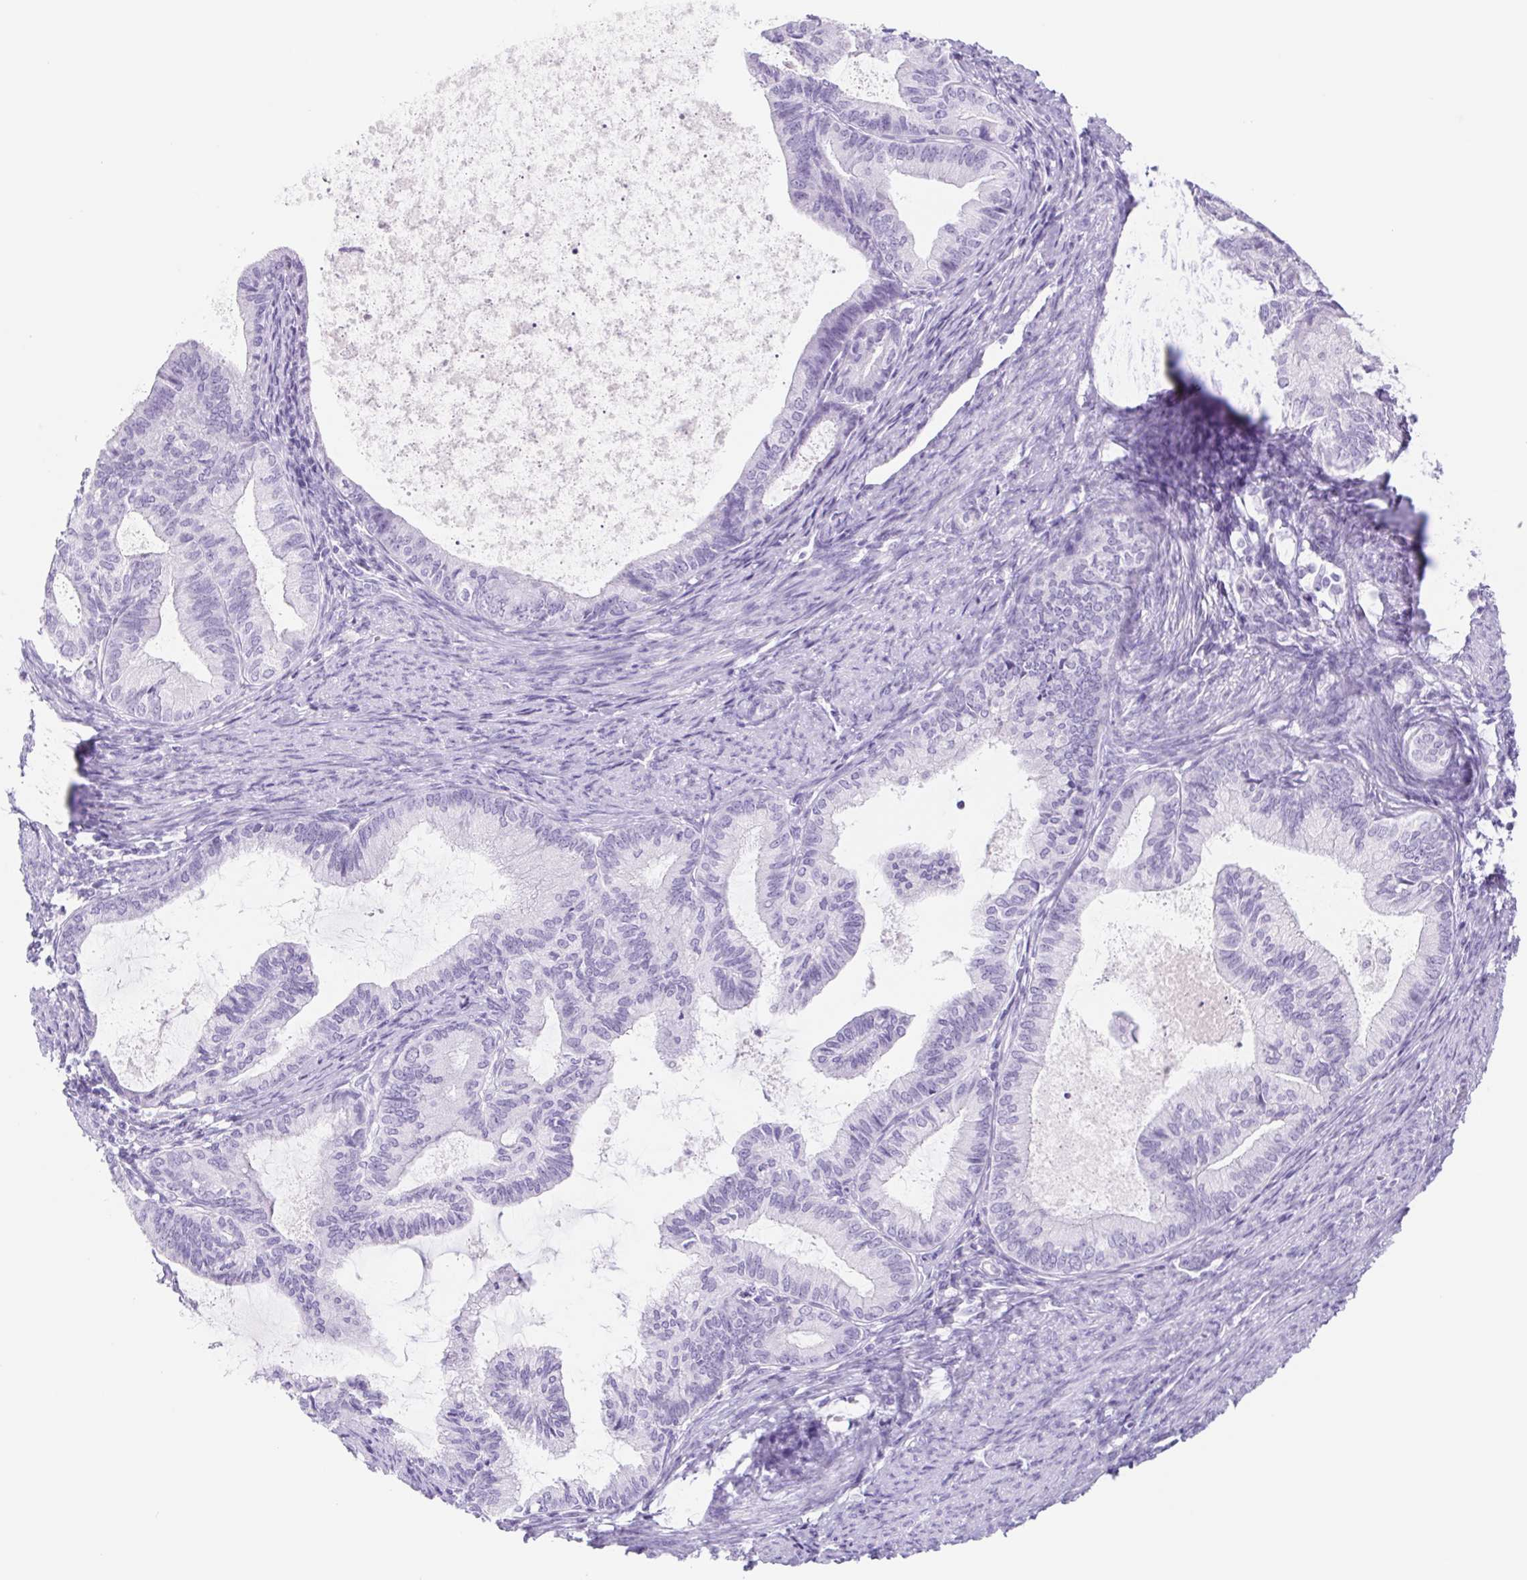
{"staining": {"intensity": "negative", "quantity": "none", "location": "none"}, "tissue": "endometrial cancer", "cell_type": "Tumor cells", "image_type": "cancer", "snomed": [{"axis": "morphology", "description": "Adenocarcinoma, NOS"}, {"axis": "topography", "description": "Endometrium"}], "caption": "Micrograph shows no protein expression in tumor cells of endometrial adenocarcinoma tissue. Brightfield microscopy of immunohistochemistry stained with DAB (brown) and hematoxylin (blue), captured at high magnification.", "gene": "CYP21A2", "patient": {"sex": "female", "age": 86}}